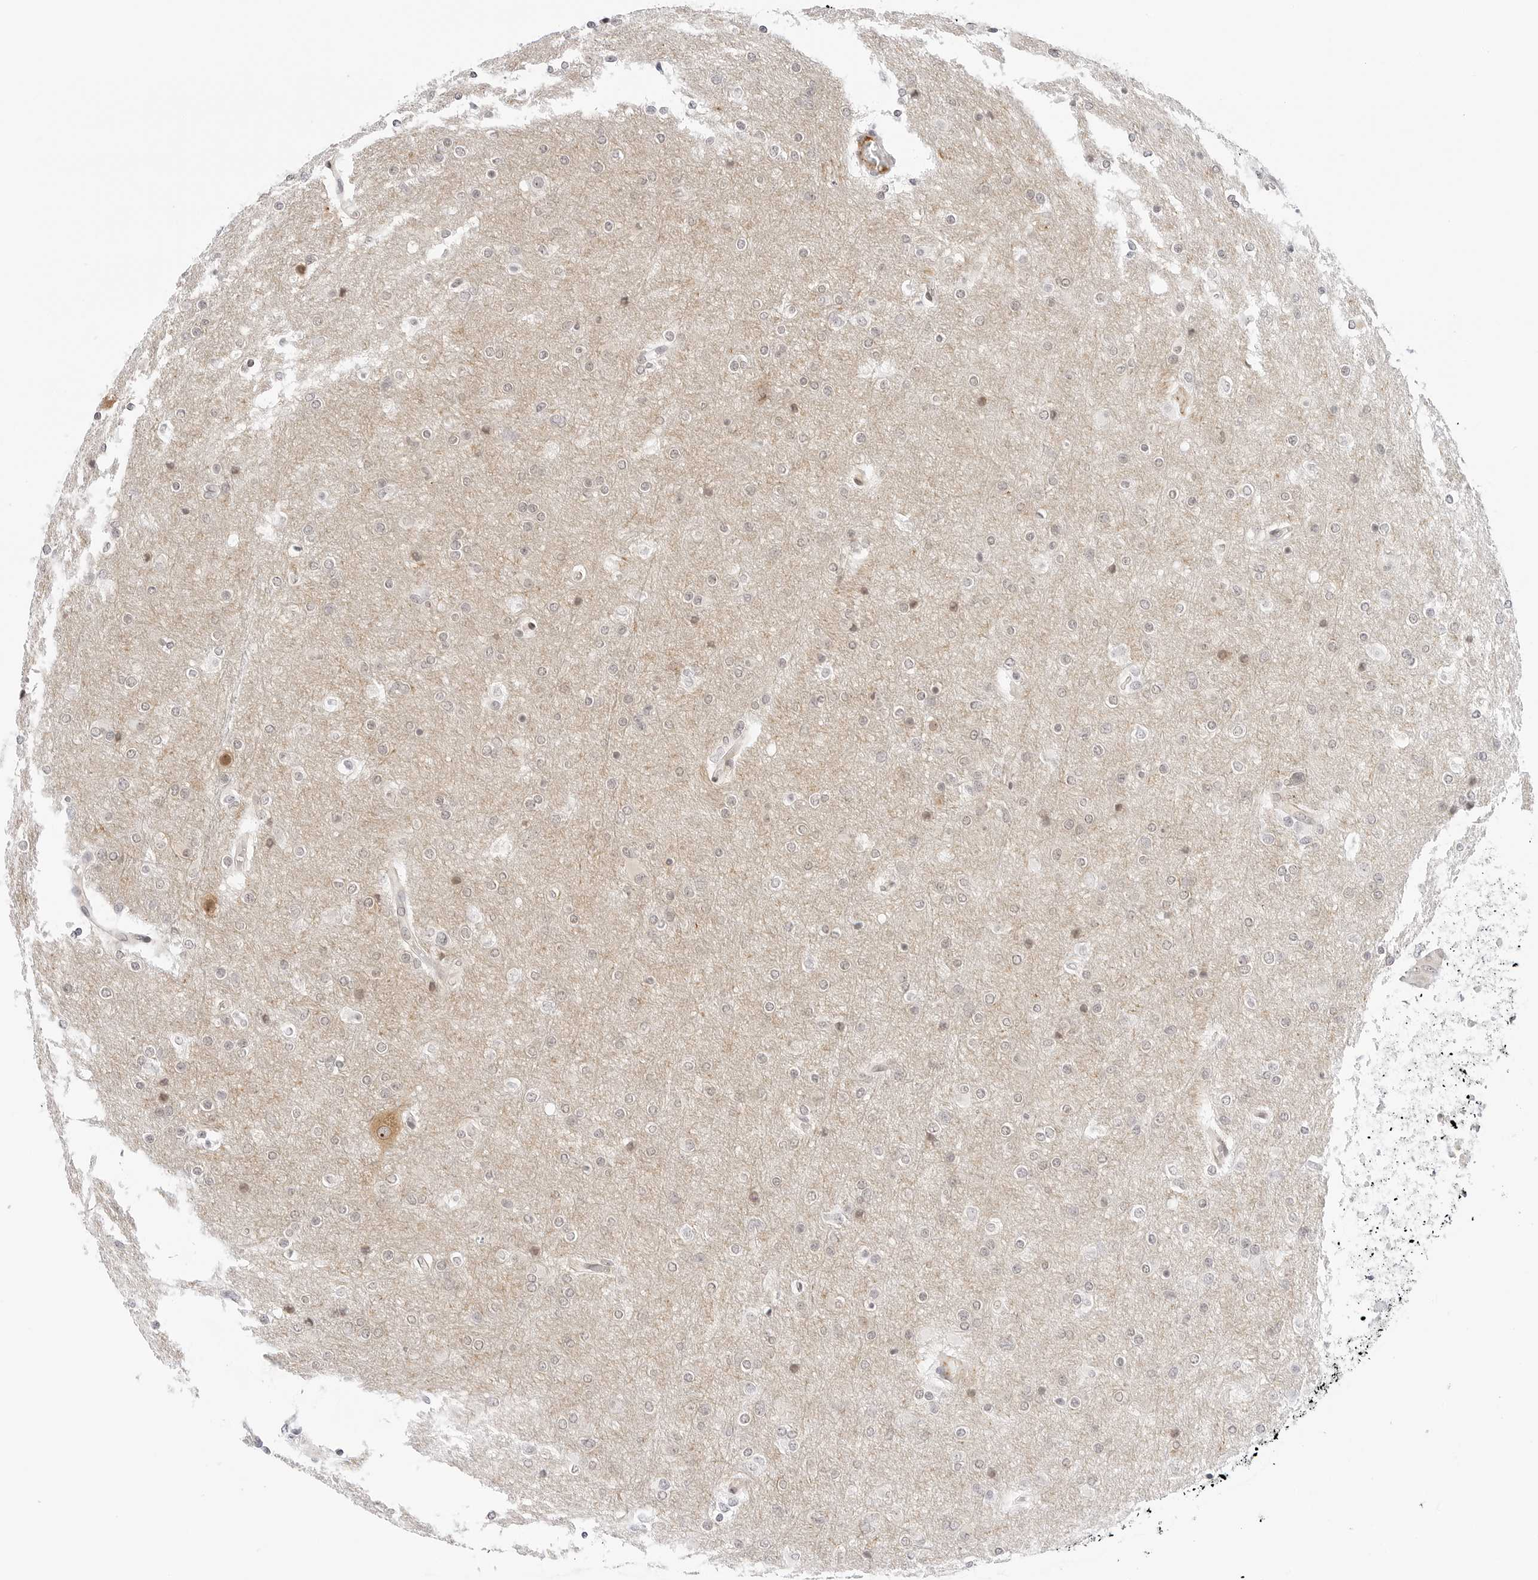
{"staining": {"intensity": "moderate", "quantity": "<25%", "location": "nuclear"}, "tissue": "glioma", "cell_type": "Tumor cells", "image_type": "cancer", "snomed": [{"axis": "morphology", "description": "Glioma, malignant, High grade"}, {"axis": "topography", "description": "Cerebral cortex"}], "caption": "High-power microscopy captured an immunohistochemistry (IHC) image of malignant glioma (high-grade), revealing moderate nuclear positivity in approximately <25% of tumor cells.", "gene": "HIPK3", "patient": {"sex": "female", "age": 36}}